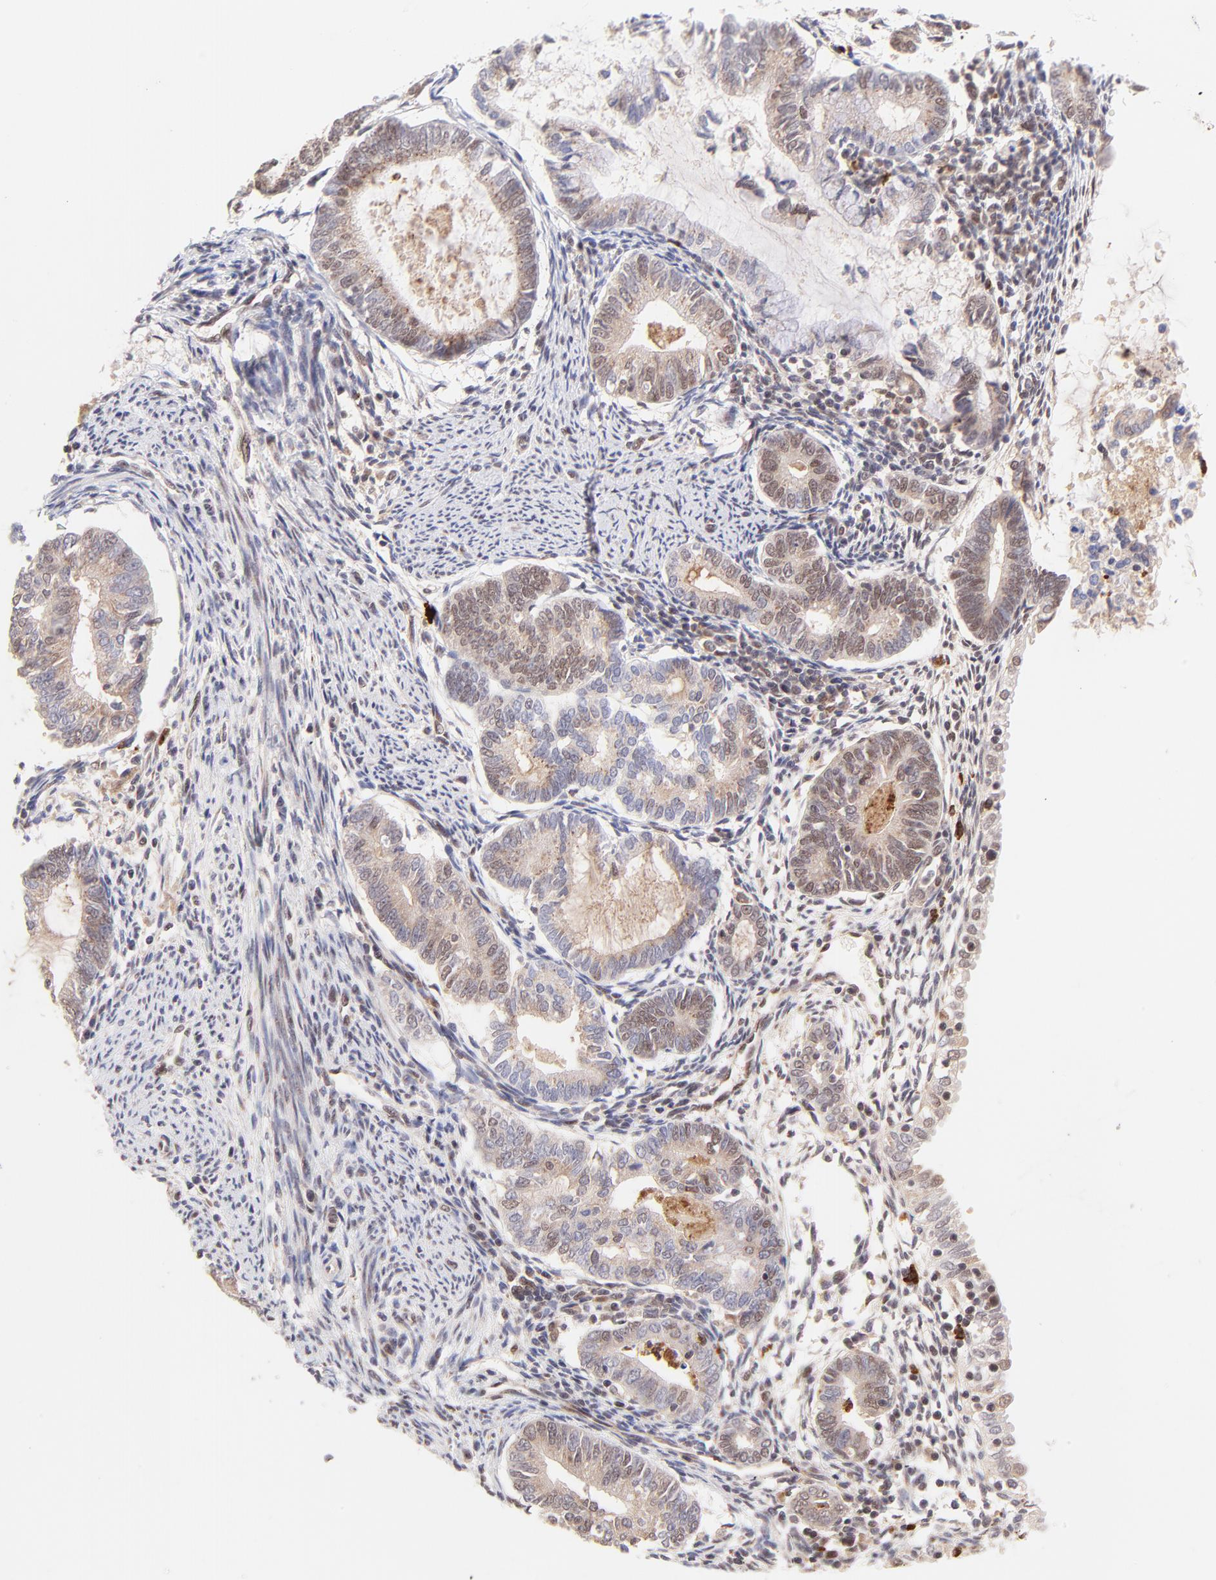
{"staining": {"intensity": "weak", "quantity": "<25%", "location": "nuclear"}, "tissue": "endometrial cancer", "cell_type": "Tumor cells", "image_type": "cancer", "snomed": [{"axis": "morphology", "description": "Adenocarcinoma, NOS"}, {"axis": "topography", "description": "Endometrium"}], "caption": "DAB (3,3'-diaminobenzidine) immunohistochemical staining of endometrial cancer shows no significant positivity in tumor cells.", "gene": "MED12", "patient": {"sex": "female", "age": 63}}